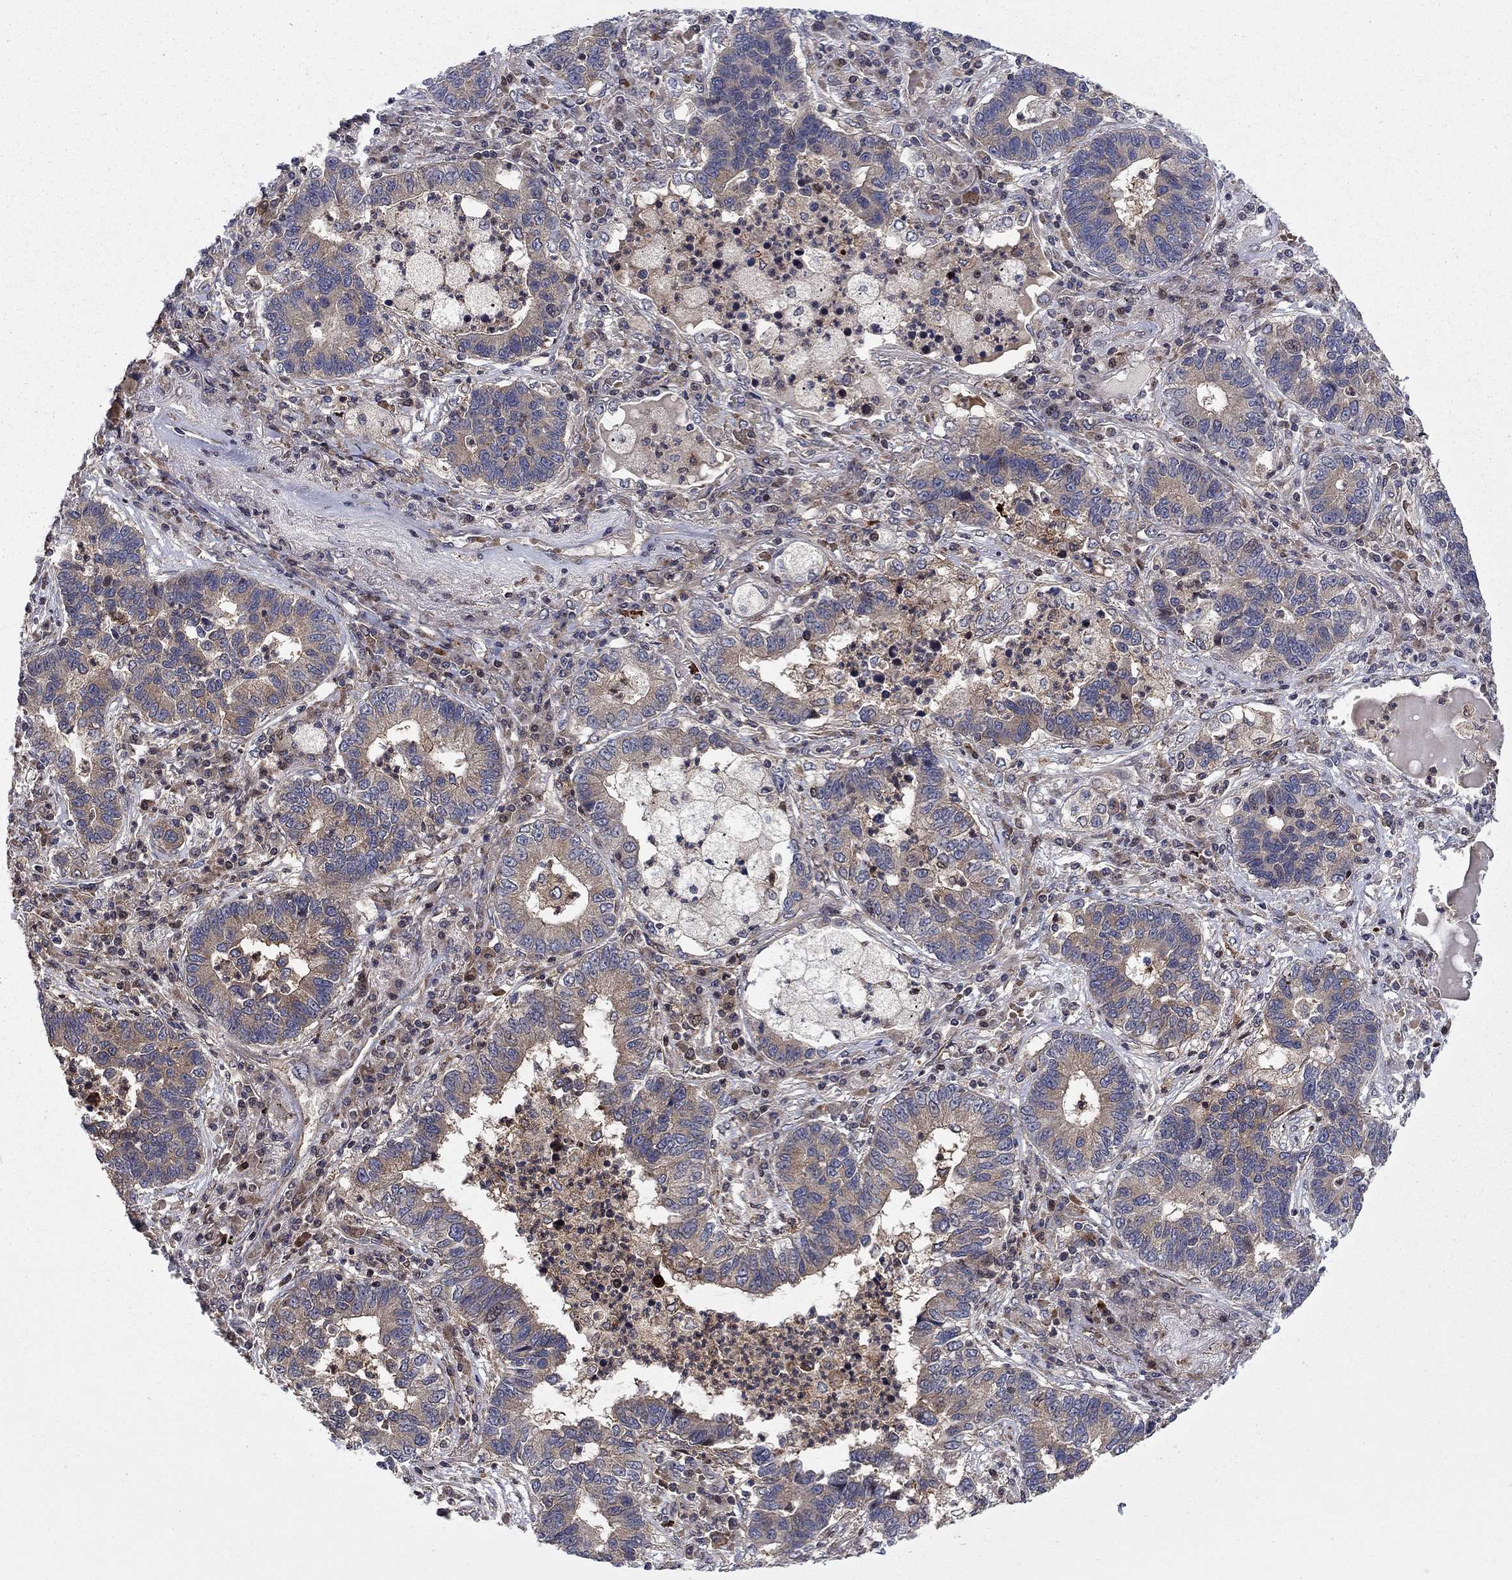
{"staining": {"intensity": "weak", "quantity": "<25%", "location": "cytoplasmic/membranous"}, "tissue": "lung cancer", "cell_type": "Tumor cells", "image_type": "cancer", "snomed": [{"axis": "morphology", "description": "Adenocarcinoma, NOS"}, {"axis": "topography", "description": "Lung"}], "caption": "Adenocarcinoma (lung) stained for a protein using immunohistochemistry (IHC) displays no staining tumor cells.", "gene": "HDAC4", "patient": {"sex": "female", "age": 57}}